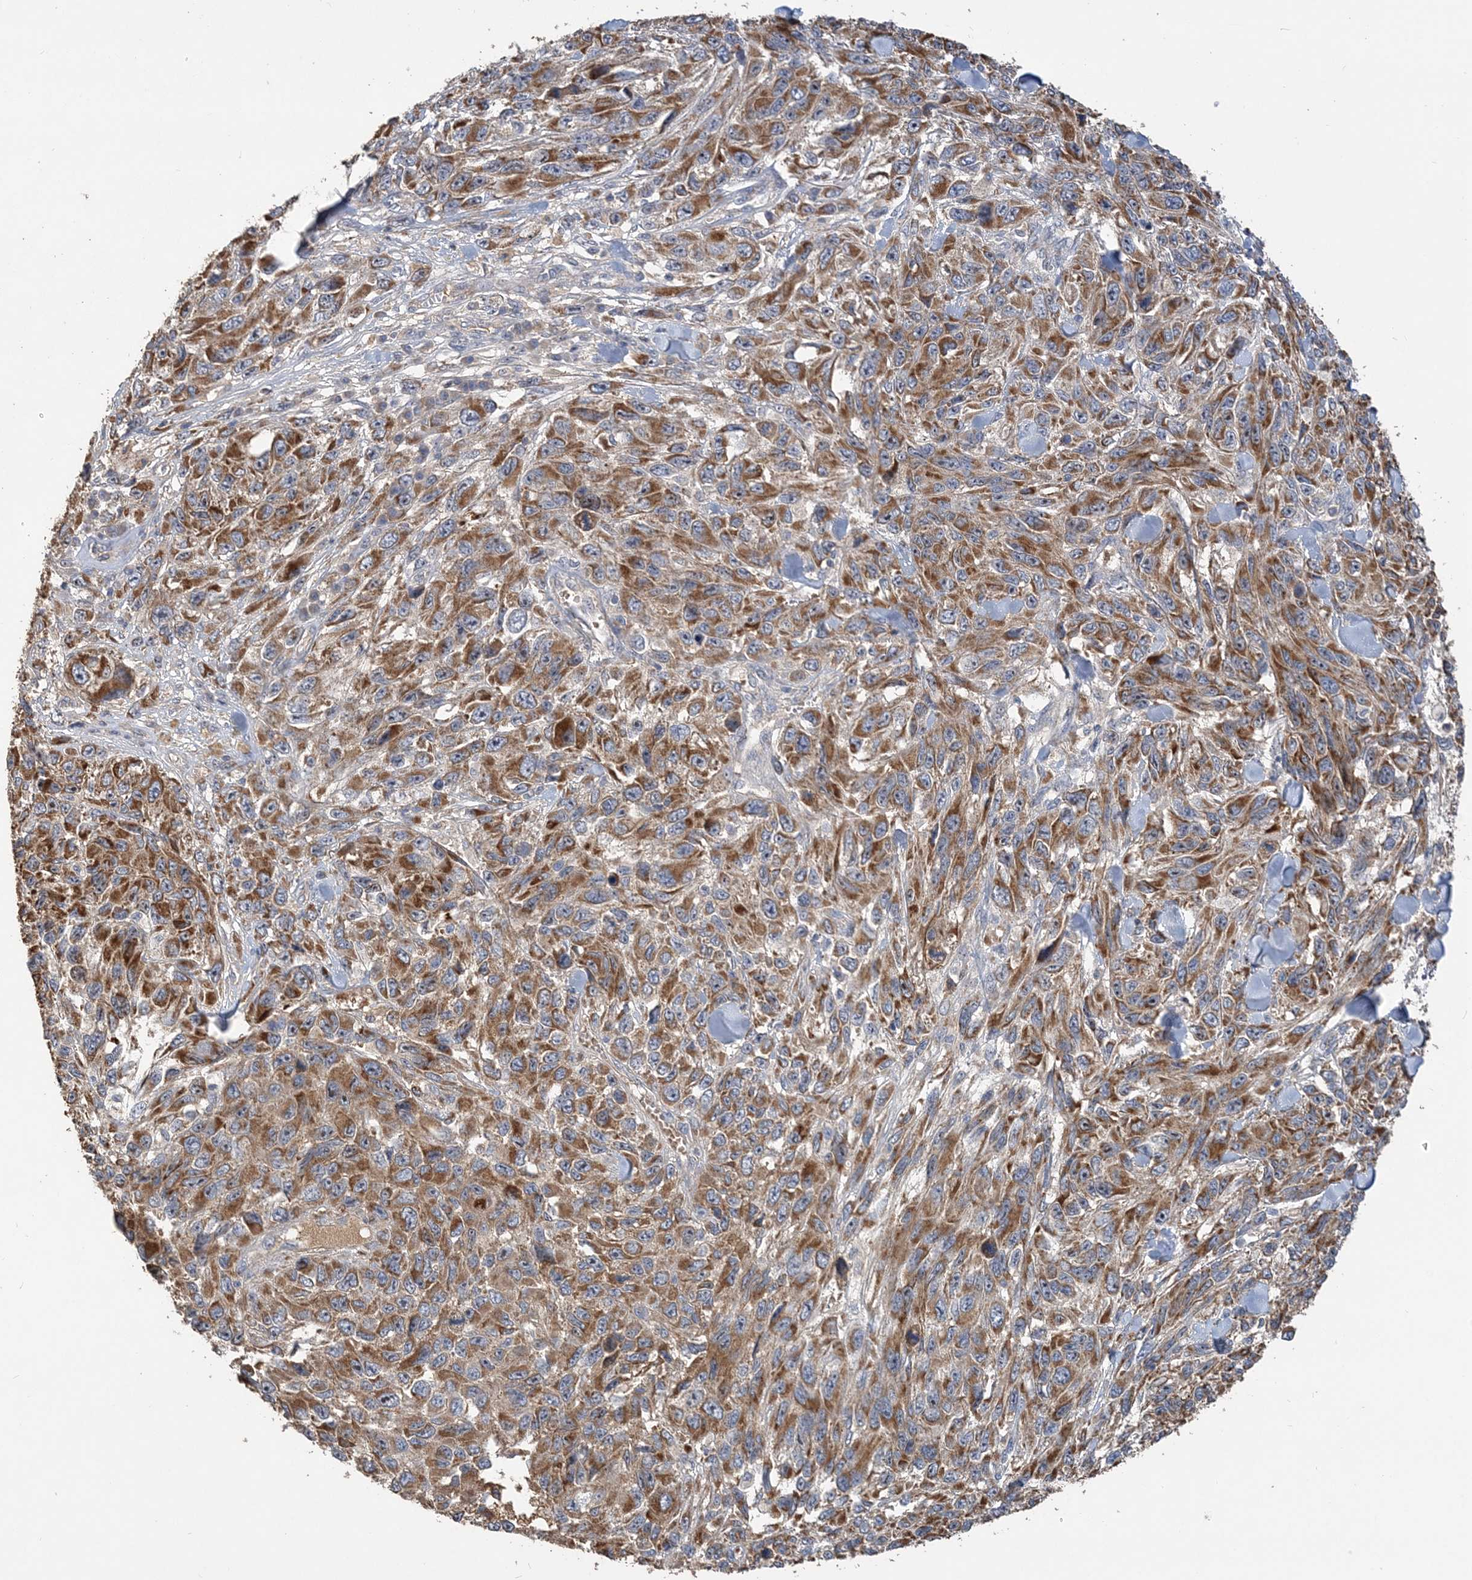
{"staining": {"intensity": "moderate", "quantity": ">75%", "location": "cytoplasmic/membranous"}, "tissue": "melanoma", "cell_type": "Tumor cells", "image_type": "cancer", "snomed": [{"axis": "morphology", "description": "Malignant melanoma, NOS"}, {"axis": "topography", "description": "Skin"}], "caption": "IHC of human melanoma shows medium levels of moderate cytoplasmic/membranous expression in approximately >75% of tumor cells.", "gene": "GRINA", "patient": {"sex": "female", "age": 96}}